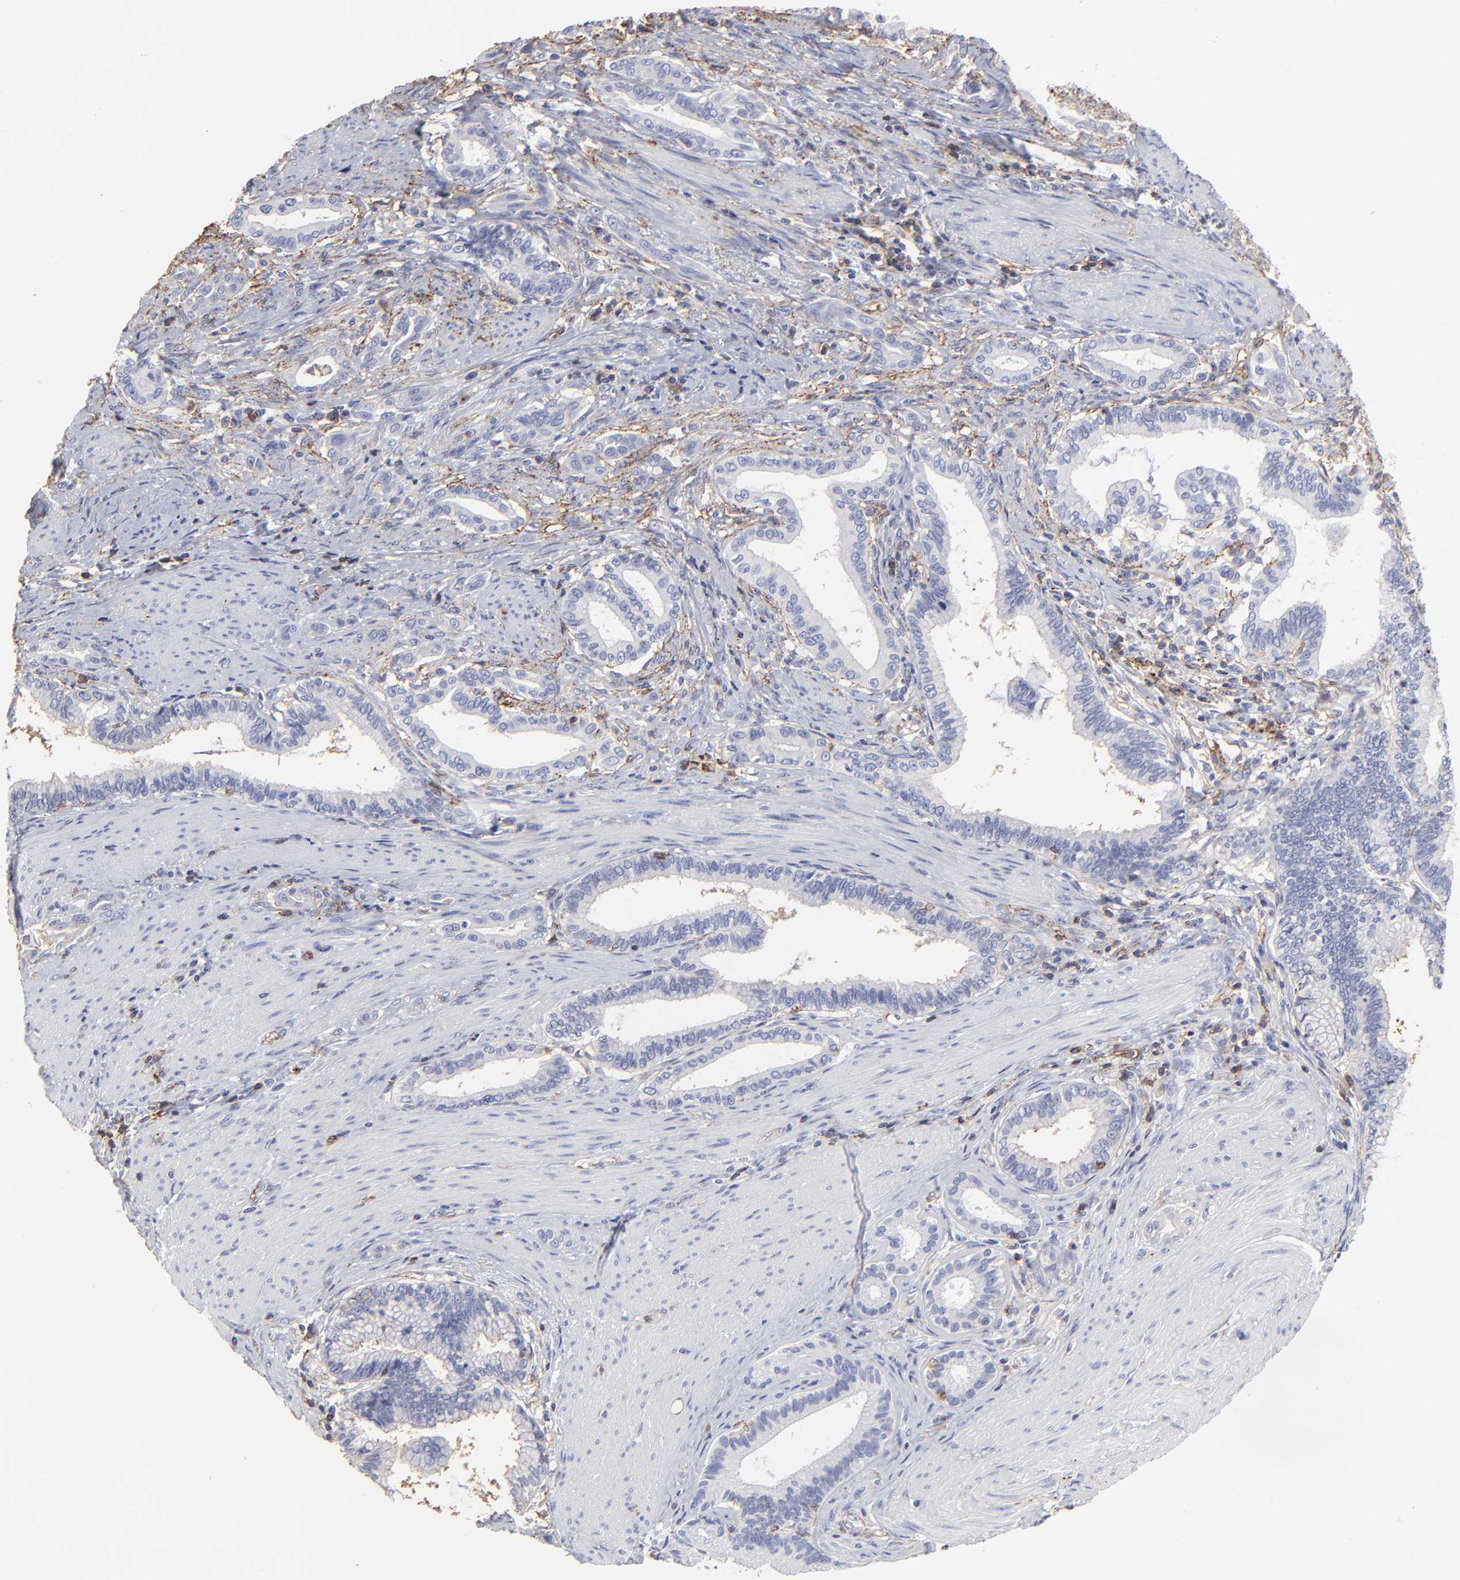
{"staining": {"intensity": "negative", "quantity": "none", "location": "none"}, "tissue": "pancreatic cancer", "cell_type": "Tumor cells", "image_type": "cancer", "snomed": [{"axis": "morphology", "description": "Adenocarcinoma, NOS"}, {"axis": "topography", "description": "Pancreas"}], "caption": "High magnification brightfield microscopy of adenocarcinoma (pancreatic) stained with DAB (brown) and counterstained with hematoxylin (blue): tumor cells show no significant positivity.", "gene": "ANXA6", "patient": {"sex": "female", "age": 64}}